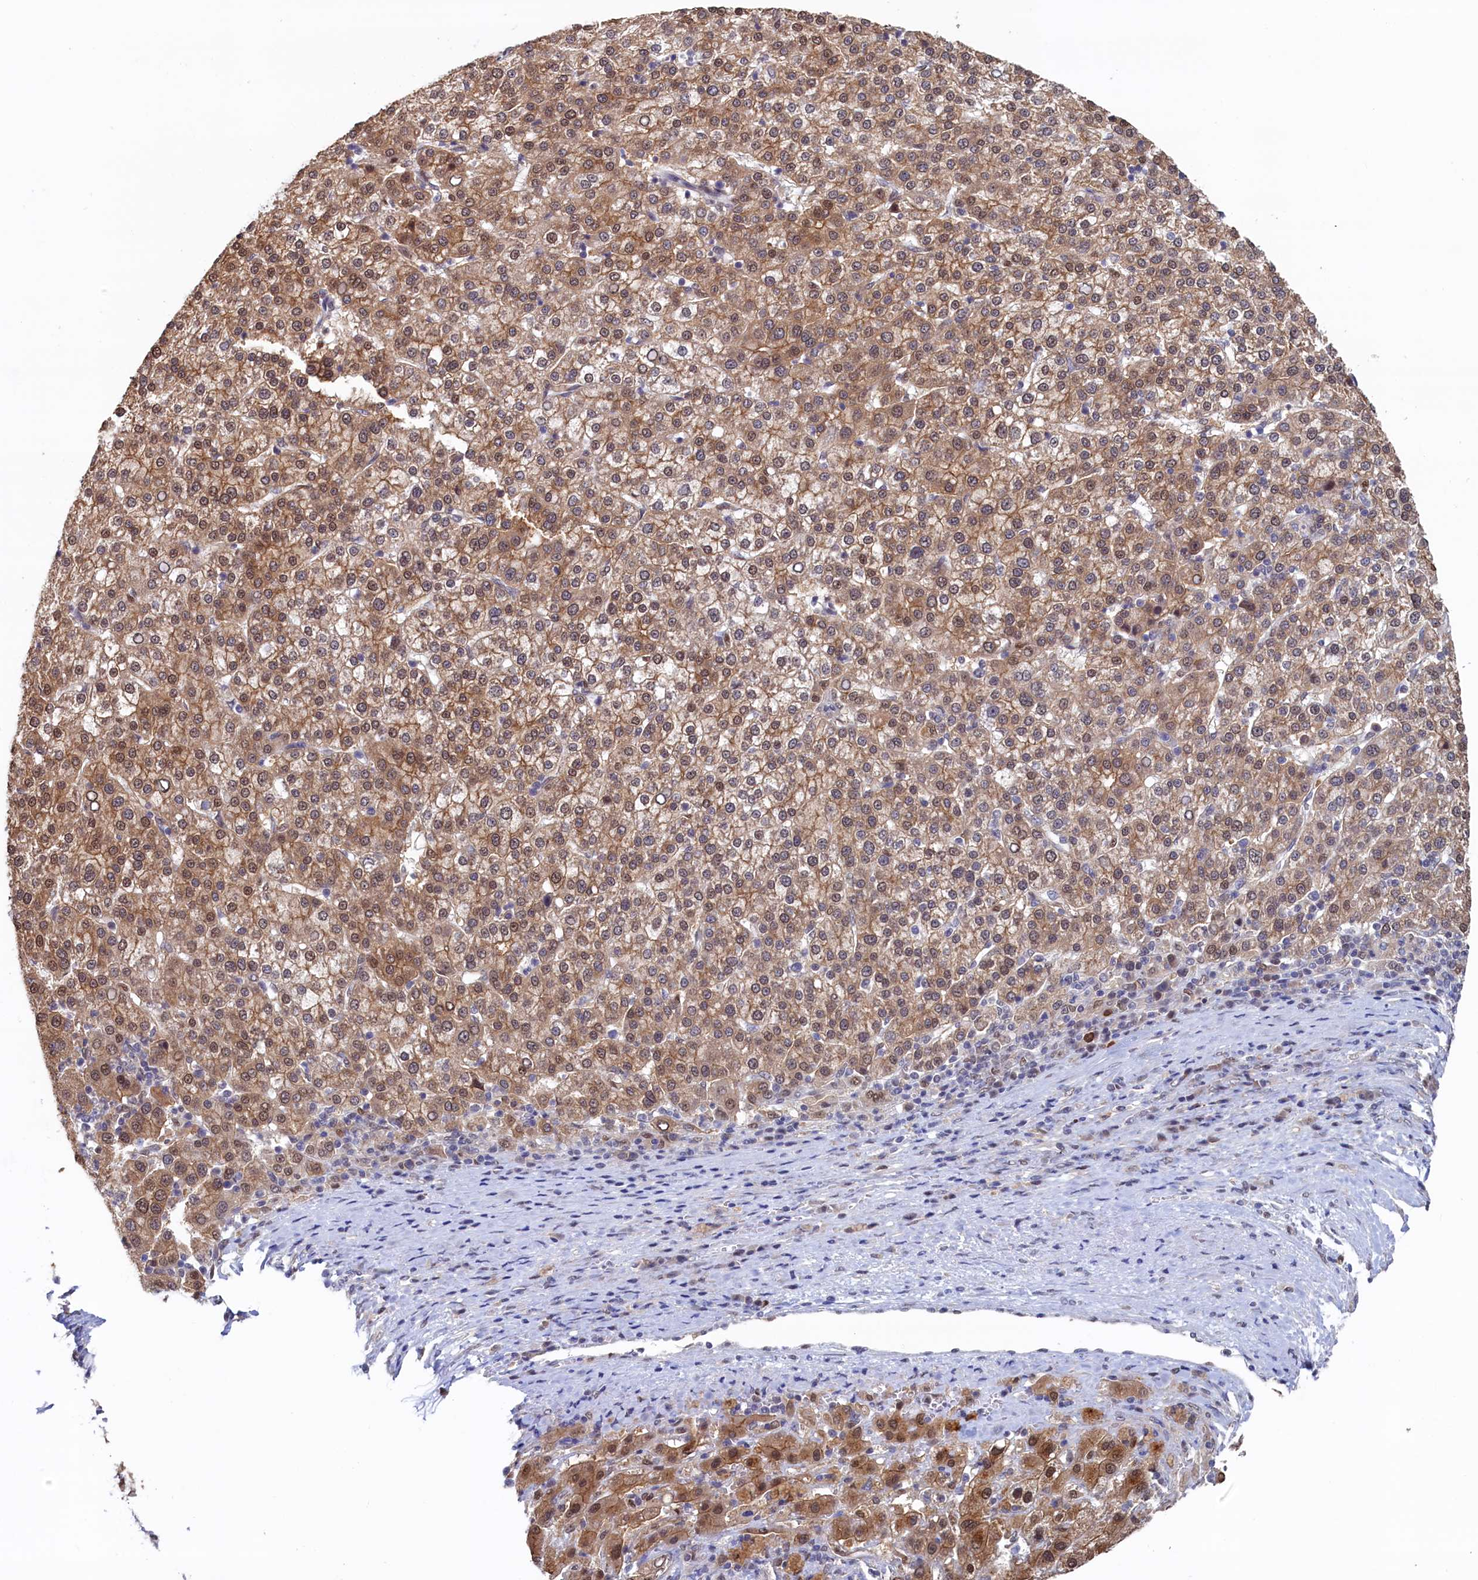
{"staining": {"intensity": "moderate", "quantity": ">75%", "location": "cytoplasmic/membranous,nuclear"}, "tissue": "liver cancer", "cell_type": "Tumor cells", "image_type": "cancer", "snomed": [{"axis": "morphology", "description": "Carcinoma, Hepatocellular, NOS"}, {"axis": "topography", "description": "Liver"}], "caption": "A medium amount of moderate cytoplasmic/membranous and nuclear expression is appreciated in approximately >75% of tumor cells in liver hepatocellular carcinoma tissue. The staining is performed using DAB brown chromogen to label protein expression. The nuclei are counter-stained blue using hematoxylin.", "gene": "AHCY", "patient": {"sex": "female", "age": 58}}